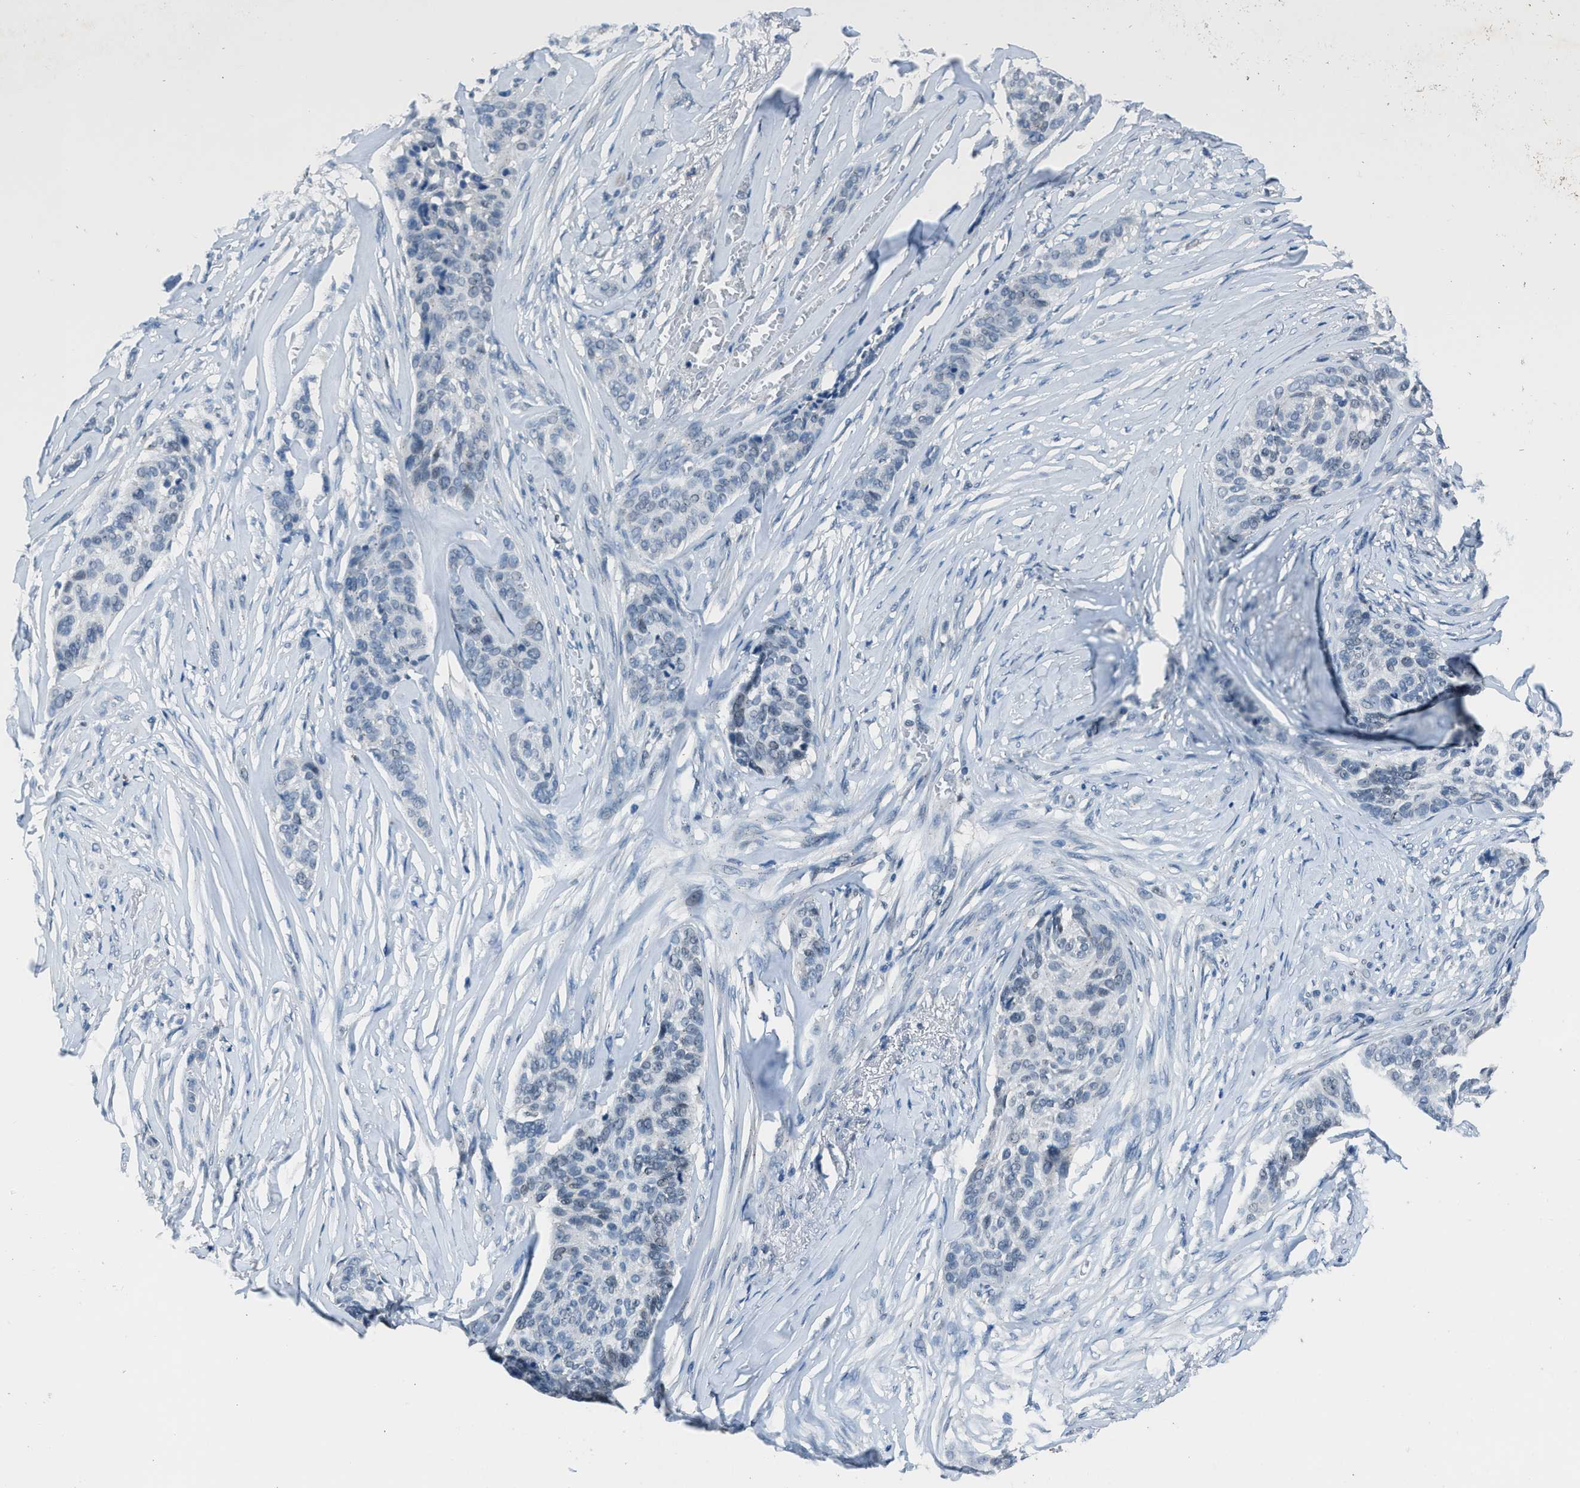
{"staining": {"intensity": "negative", "quantity": "none", "location": "none"}, "tissue": "skin cancer", "cell_type": "Tumor cells", "image_type": "cancer", "snomed": [{"axis": "morphology", "description": "Basal cell carcinoma"}, {"axis": "topography", "description": "Skin"}], "caption": "A high-resolution micrograph shows immunohistochemistry (IHC) staining of basal cell carcinoma (skin), which displays no significant positivity in tumor cells.", "gene": "DUSP19", "patient": {"sex": "male", "age": 85}}